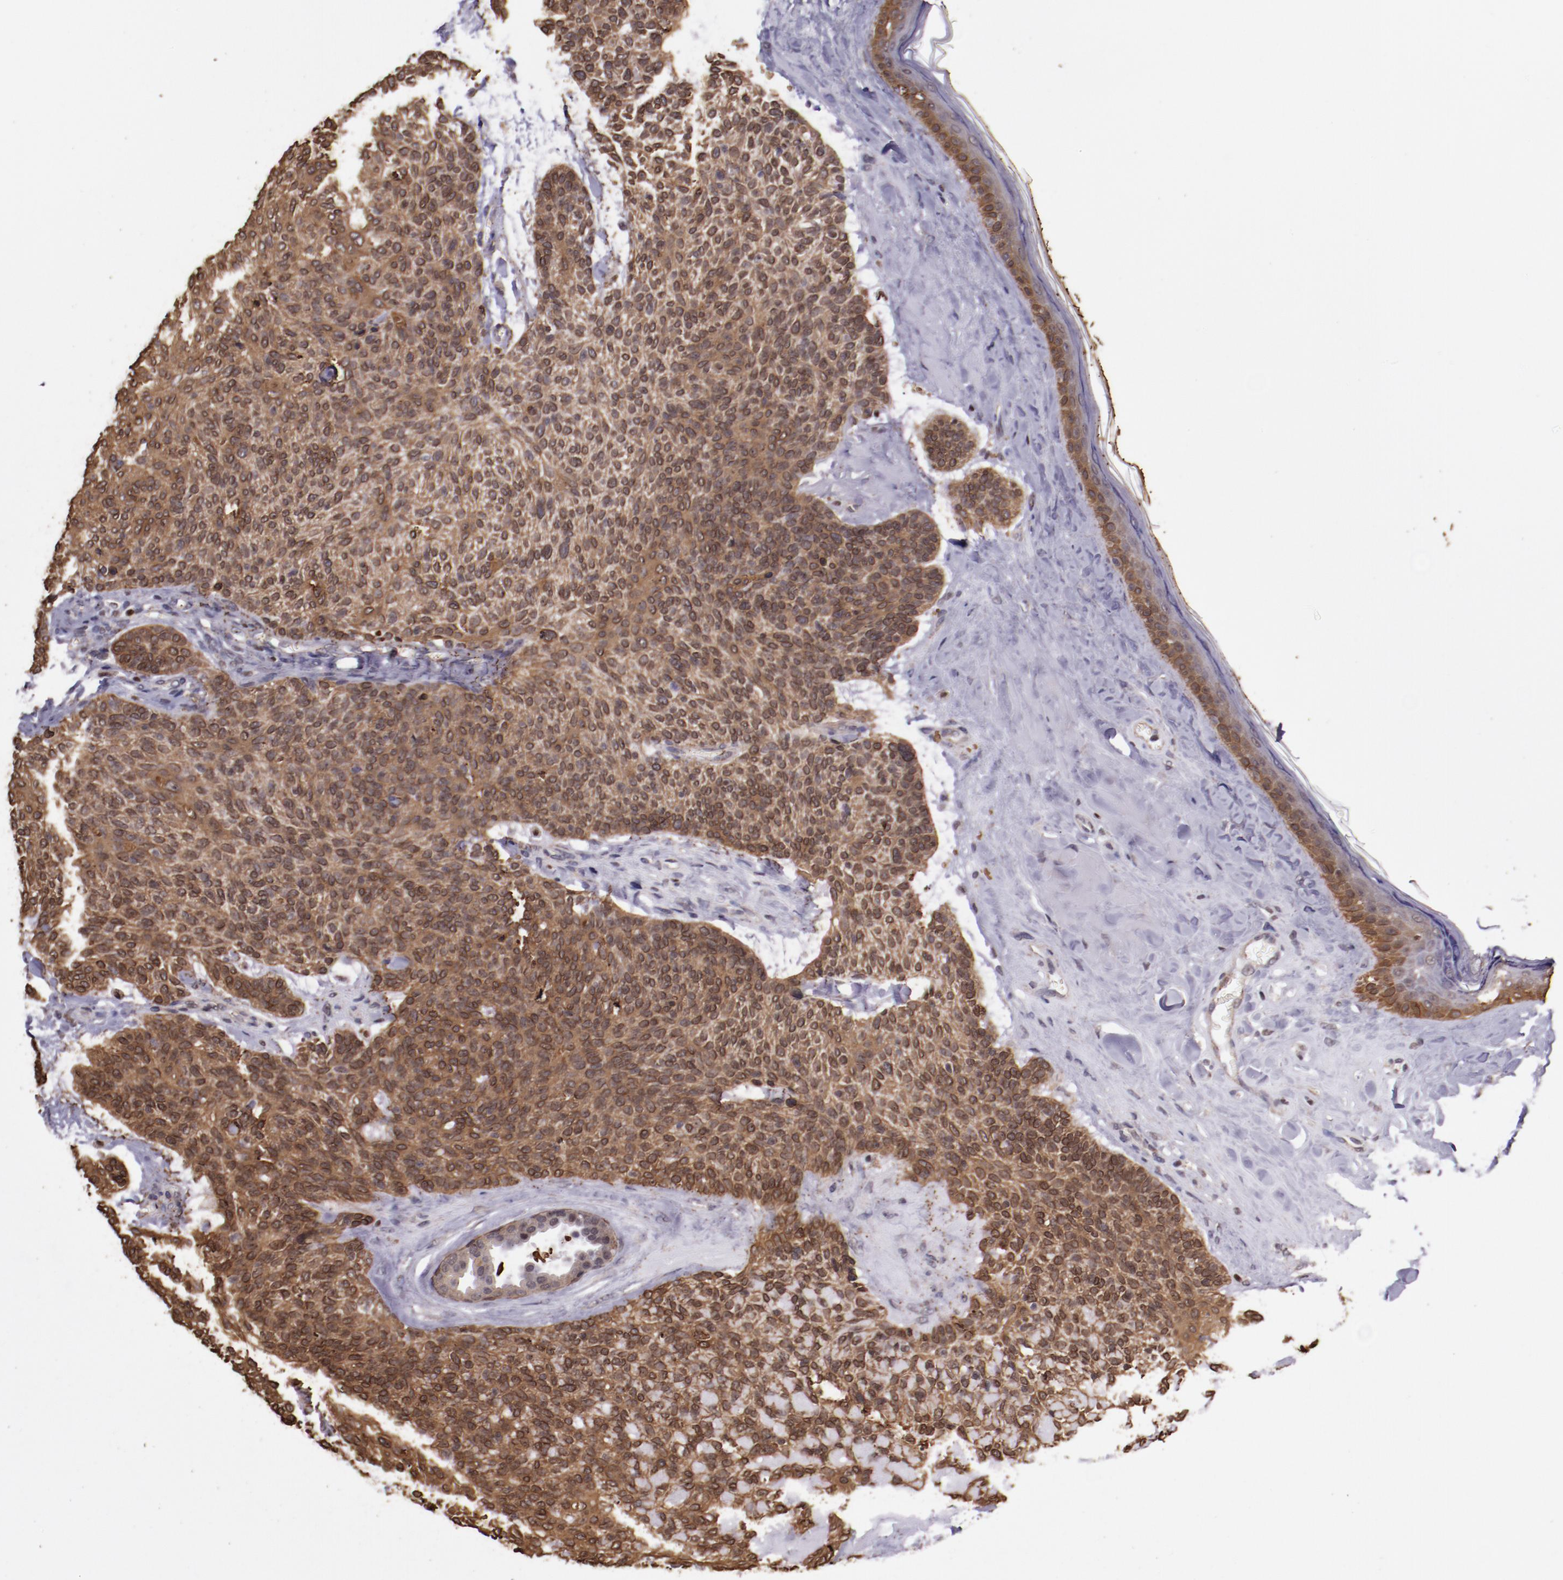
{"staining": {"intensity": "moderate", "quantity": ">75%", "location": "cytoplasmic/membranous"}, "tissue": "skin cancer", "cell_type": "Tumor cells", "image_type": "cancer", "snomed": [{"axis": "morphology", "description": "Normal tissue, NOS"}, {"axis": "morphology", "description": "Basal cell carcinoma"}, {"axis": "topography", "description": "Skin"}], "caption": "The histopathology image exhibits immunohistochemical staining of skin cancer. There is moderate cytoplasmic/membranous expression is appreciated in about >75% of tumor cells.", "gene": "ELF1", "patient": {"sex": "female", "age": 70}}